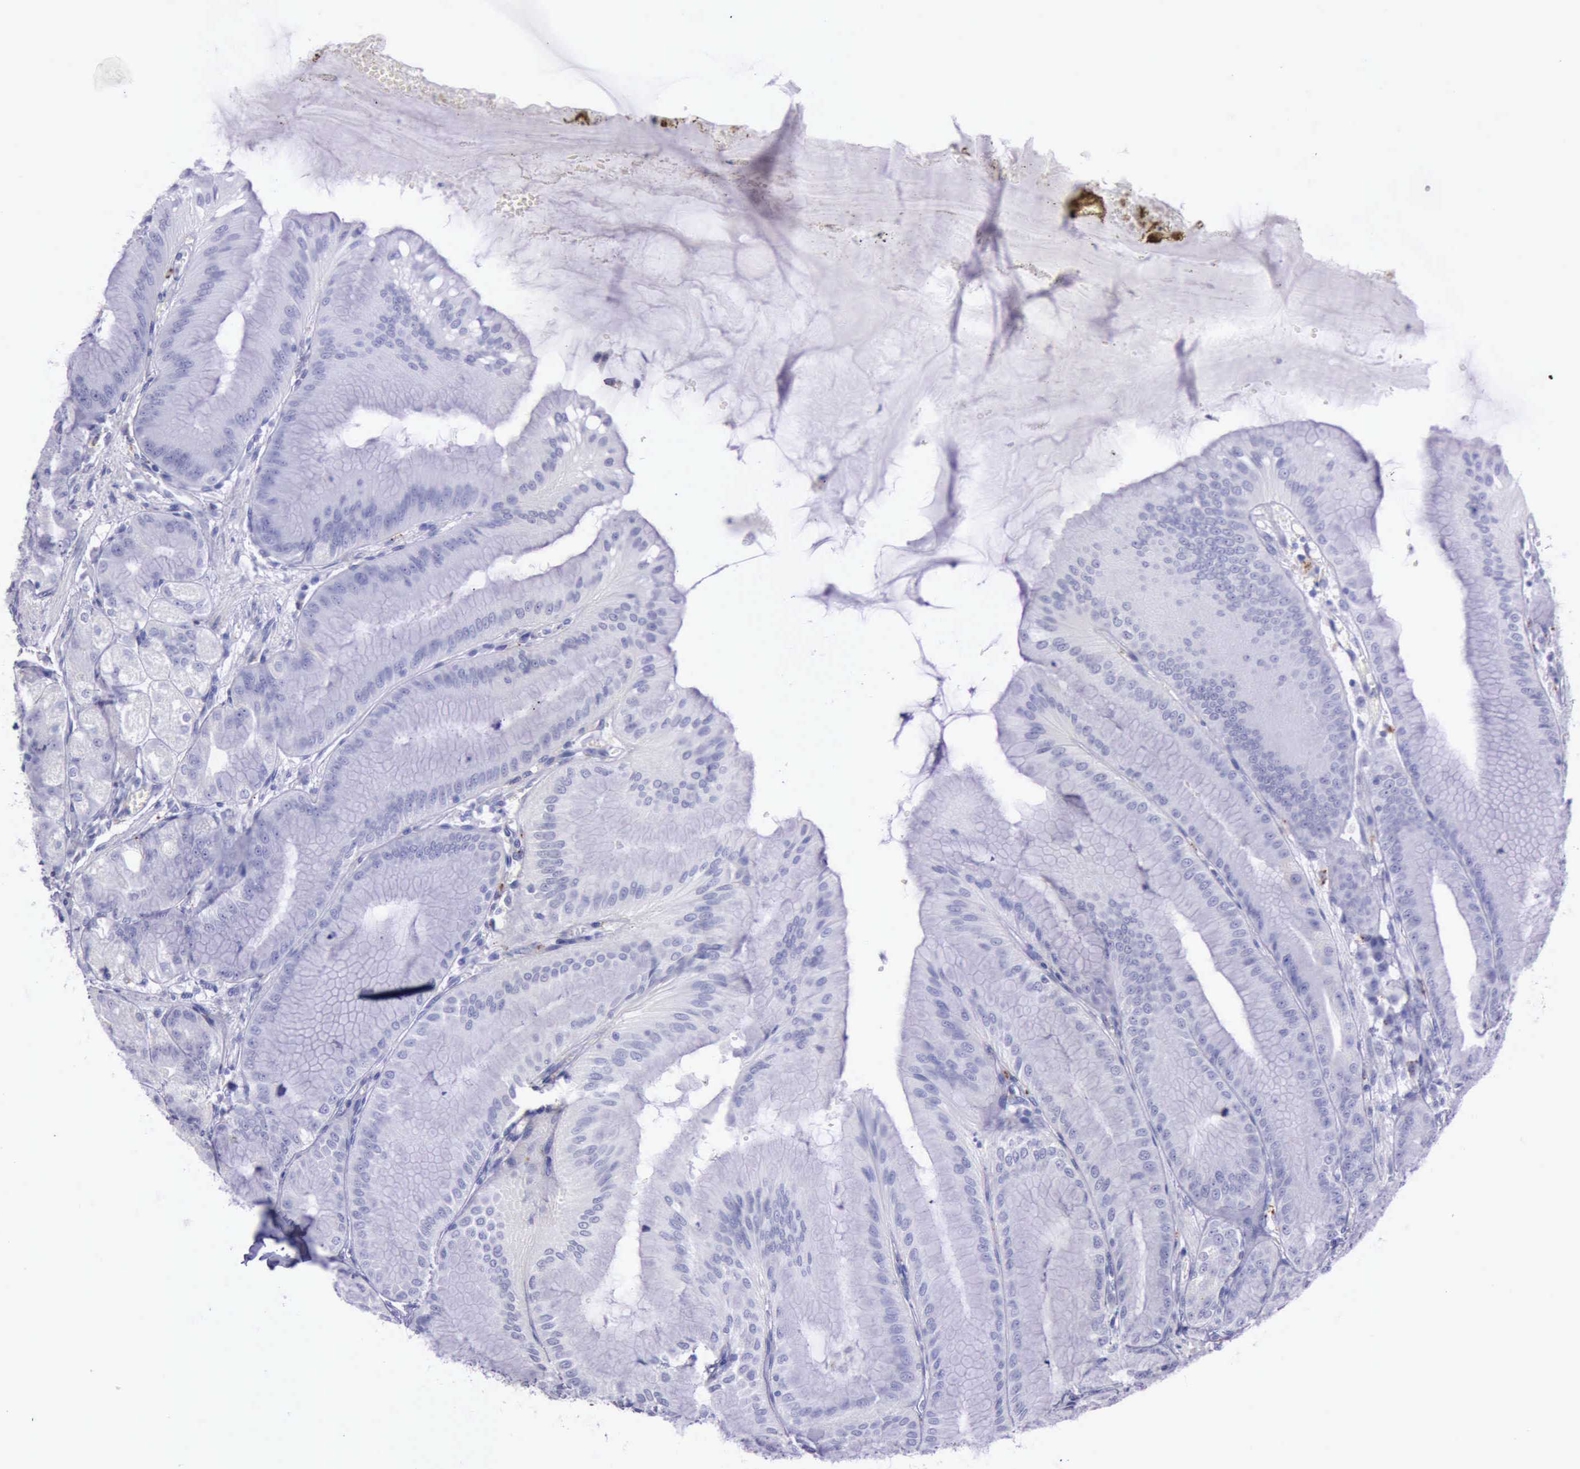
{"staining": {"intensity": "negative", "quantity": "none", "location": "none"}, "tissue": "stomach", "cell_type": "Glandular cells", "image_type": "normal", "snomed": [{"axis": "morphology", "description": "Normal tissue, NOS"}, {"axis": "topography", "description": "Stomach, lower"}], "caption": "Immunohistochemistry (IHC) image of unremarkable stomach stained for a protein (brown), which demonstrates no positivity in glandular cells. Brightfield microscopy of IHC stained with DAB (brown) and hematoxylin (blue), captured at high magnification.", "gene": "GLA", "patient": {"sex": "male", "age": 71}}